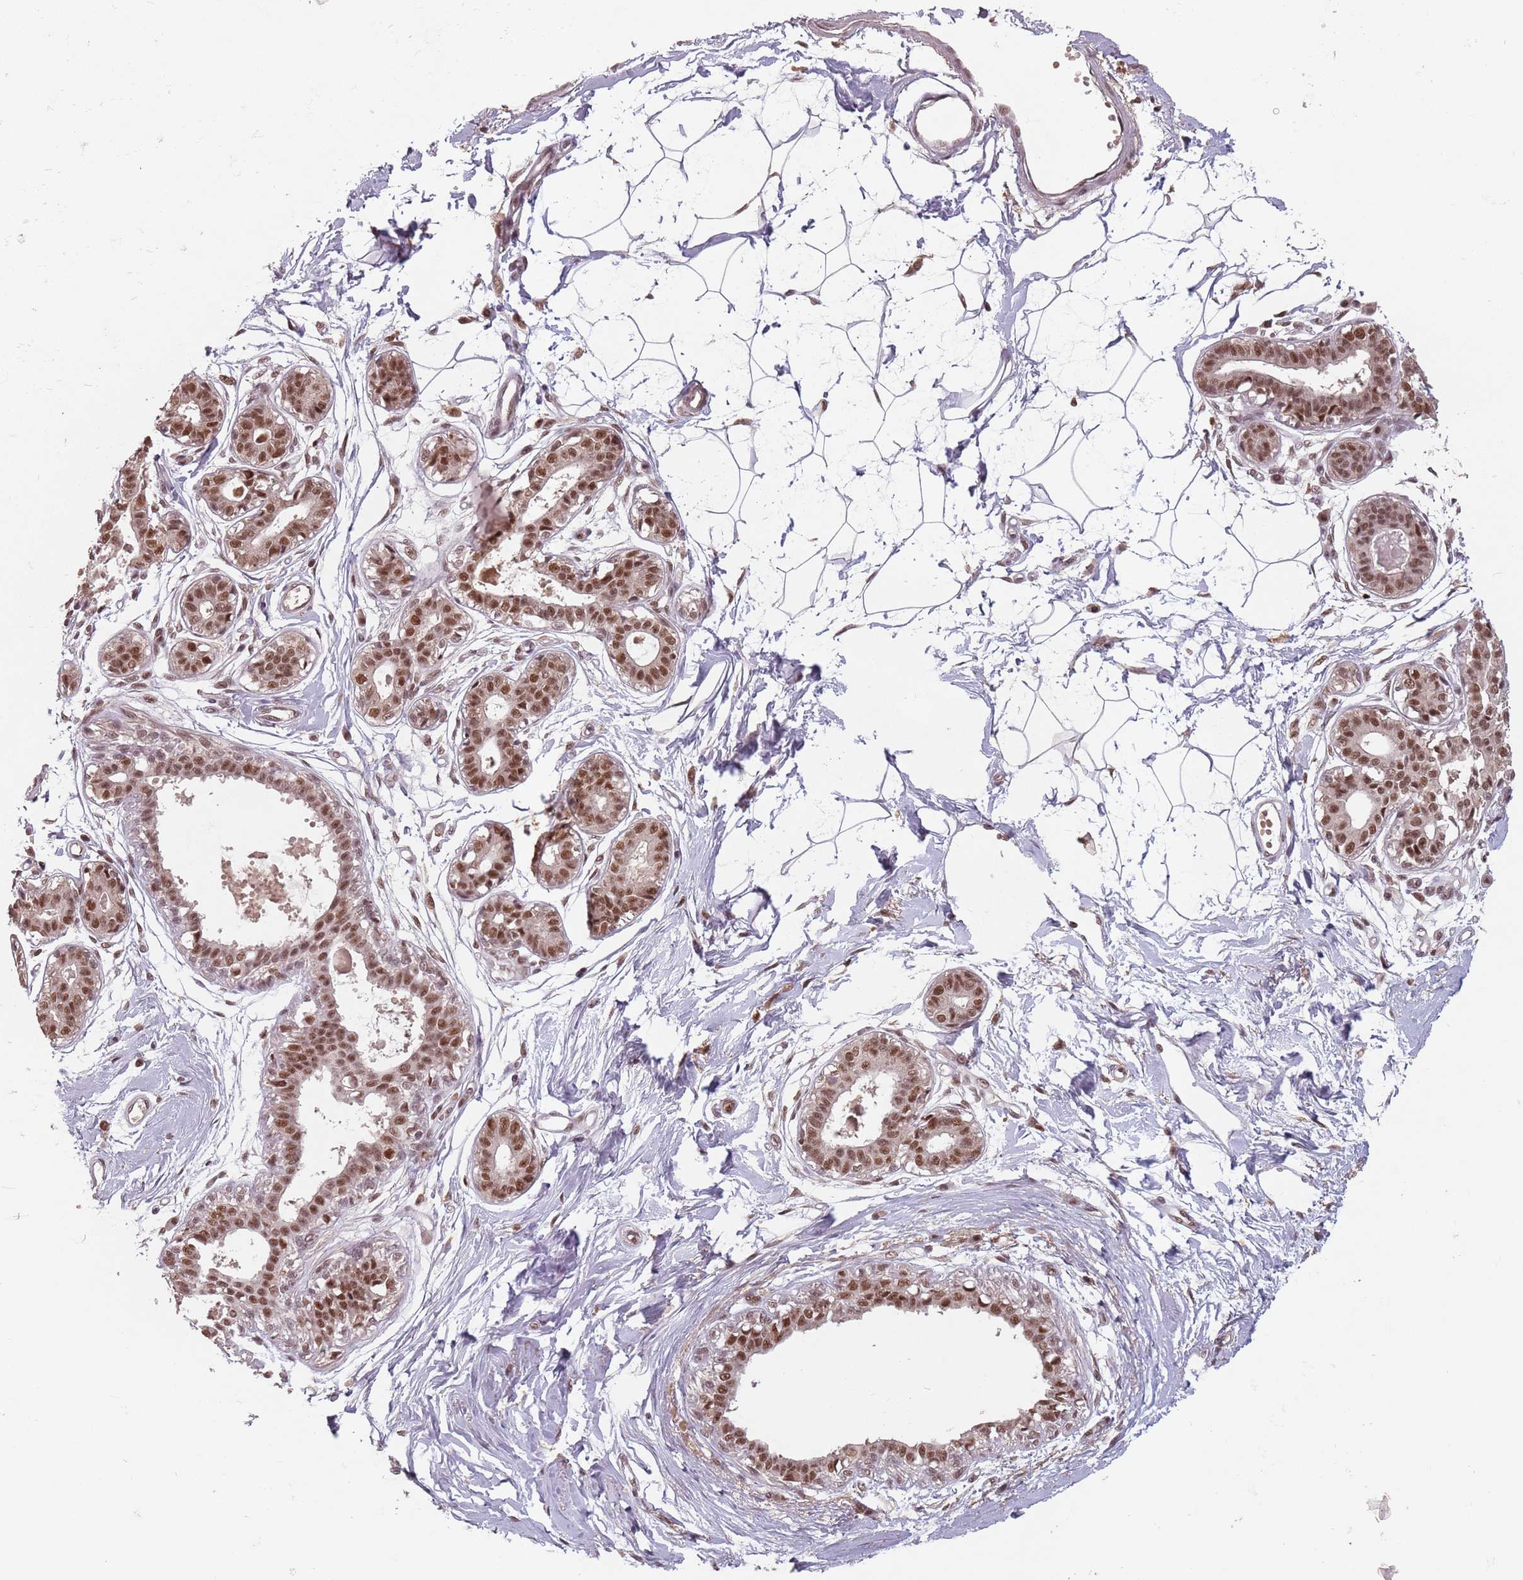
{"staining": {"intensity": "negative", "quantity": "none", "location": "none"}, "tissue": "breast", "cell_type": "Adipocytes", "image_type": "normal", "snomed": [{"axis": "morphology", "description": "Normal tissue, NOS"}, {"axis": "topography", "description": "Breast"}], "caption": "Adipocytes show no significant expression in benign breast.", "gene": "NCBP1", "patient": {"sex": "female", "age": 45}}